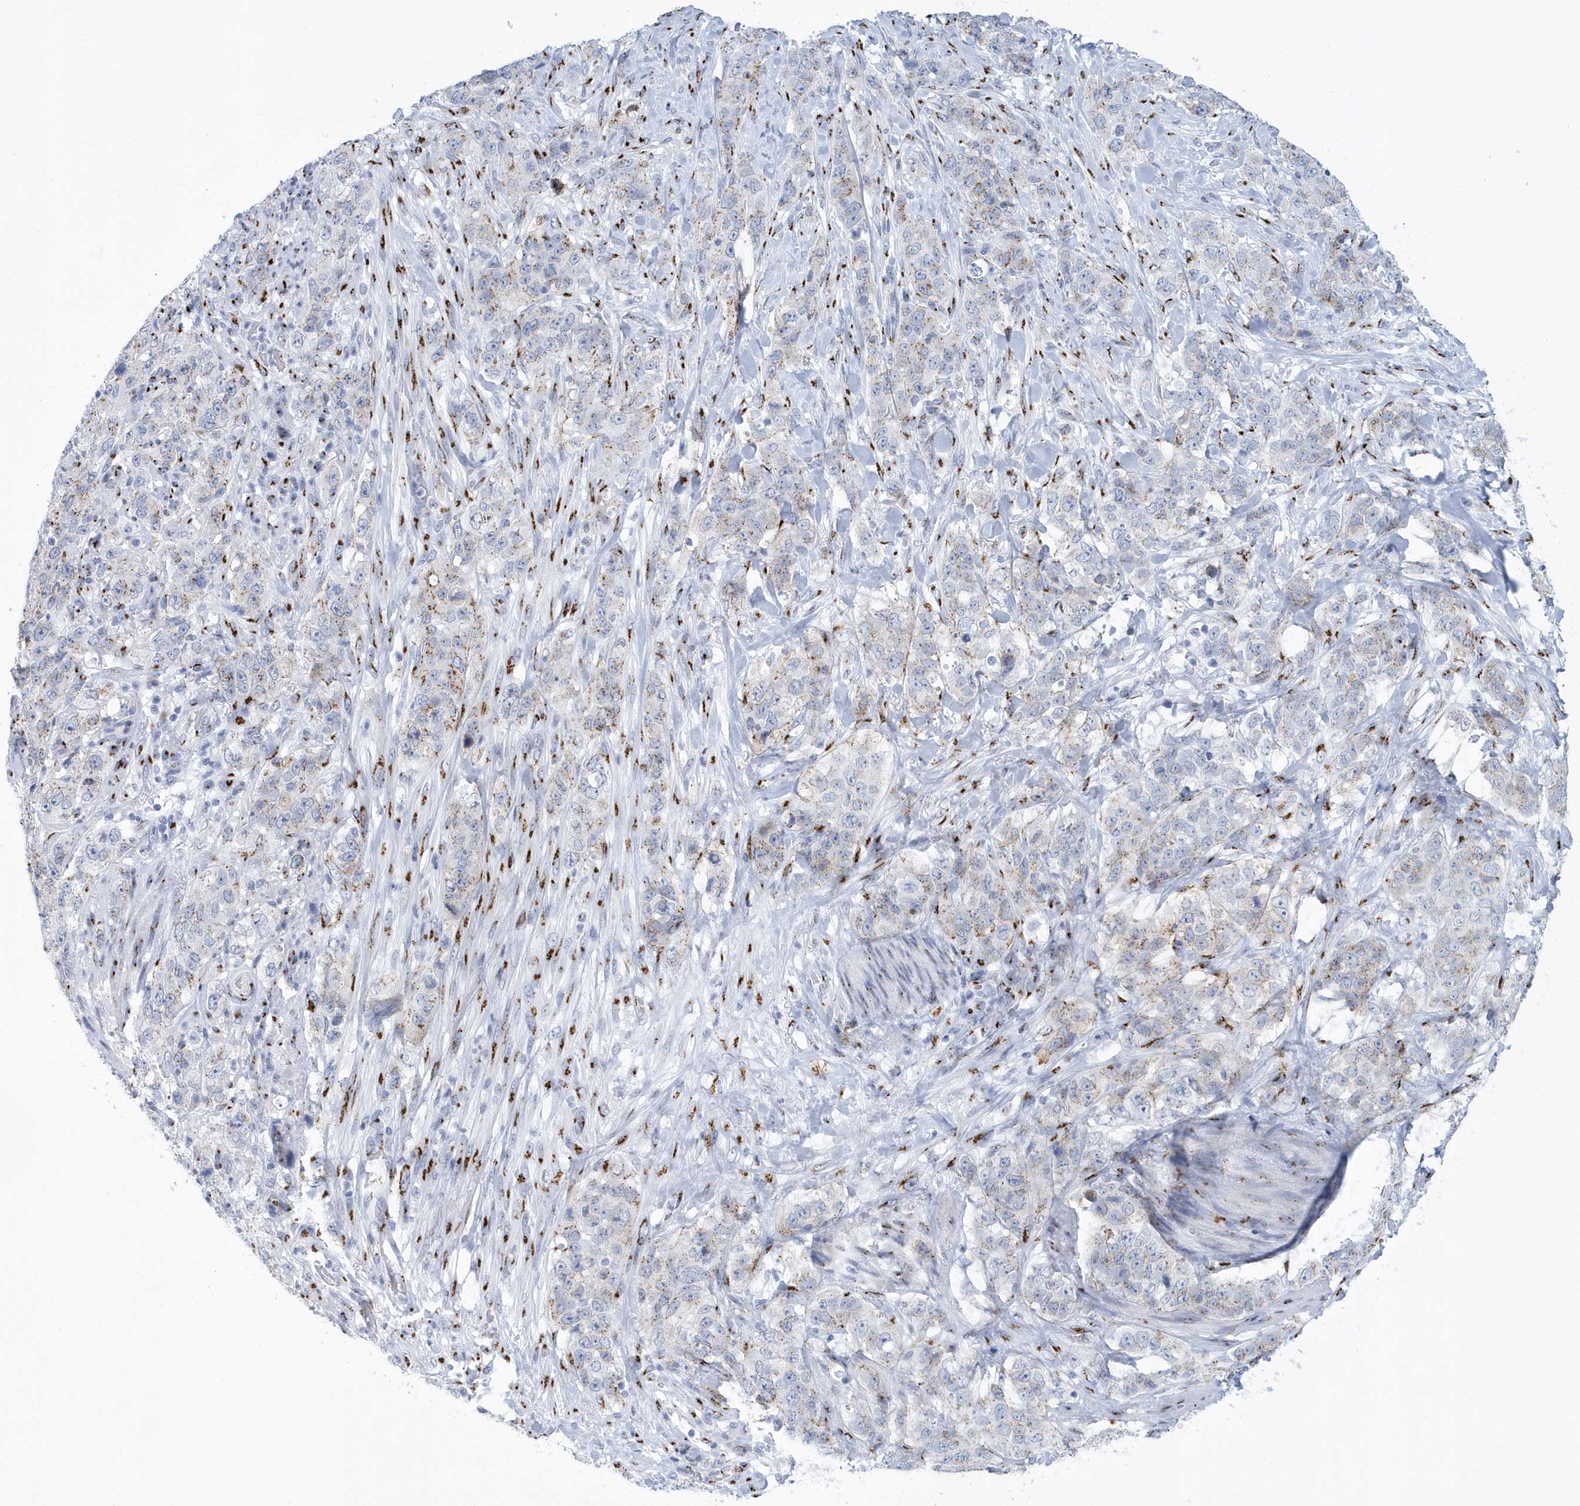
{"staining": {"intensity": "weak", "quantity": "25%-75%", "location": "cytoplasmic/membranous"}, "tissue": "stomach cancer", "cell_type": "Tumor cells", "image_type": "cancer", "snomed": [{"axis": "morphology", "description": "Adenocarcinoma, NOS"}, {"axis": "topography", "description": "Stomach"}], "caption": "Human stomach cancer stained with a protein marker shows weak staining in tumor cells.", "gene": "SLX9", "patient": {"sex": "male", "age": 48}}